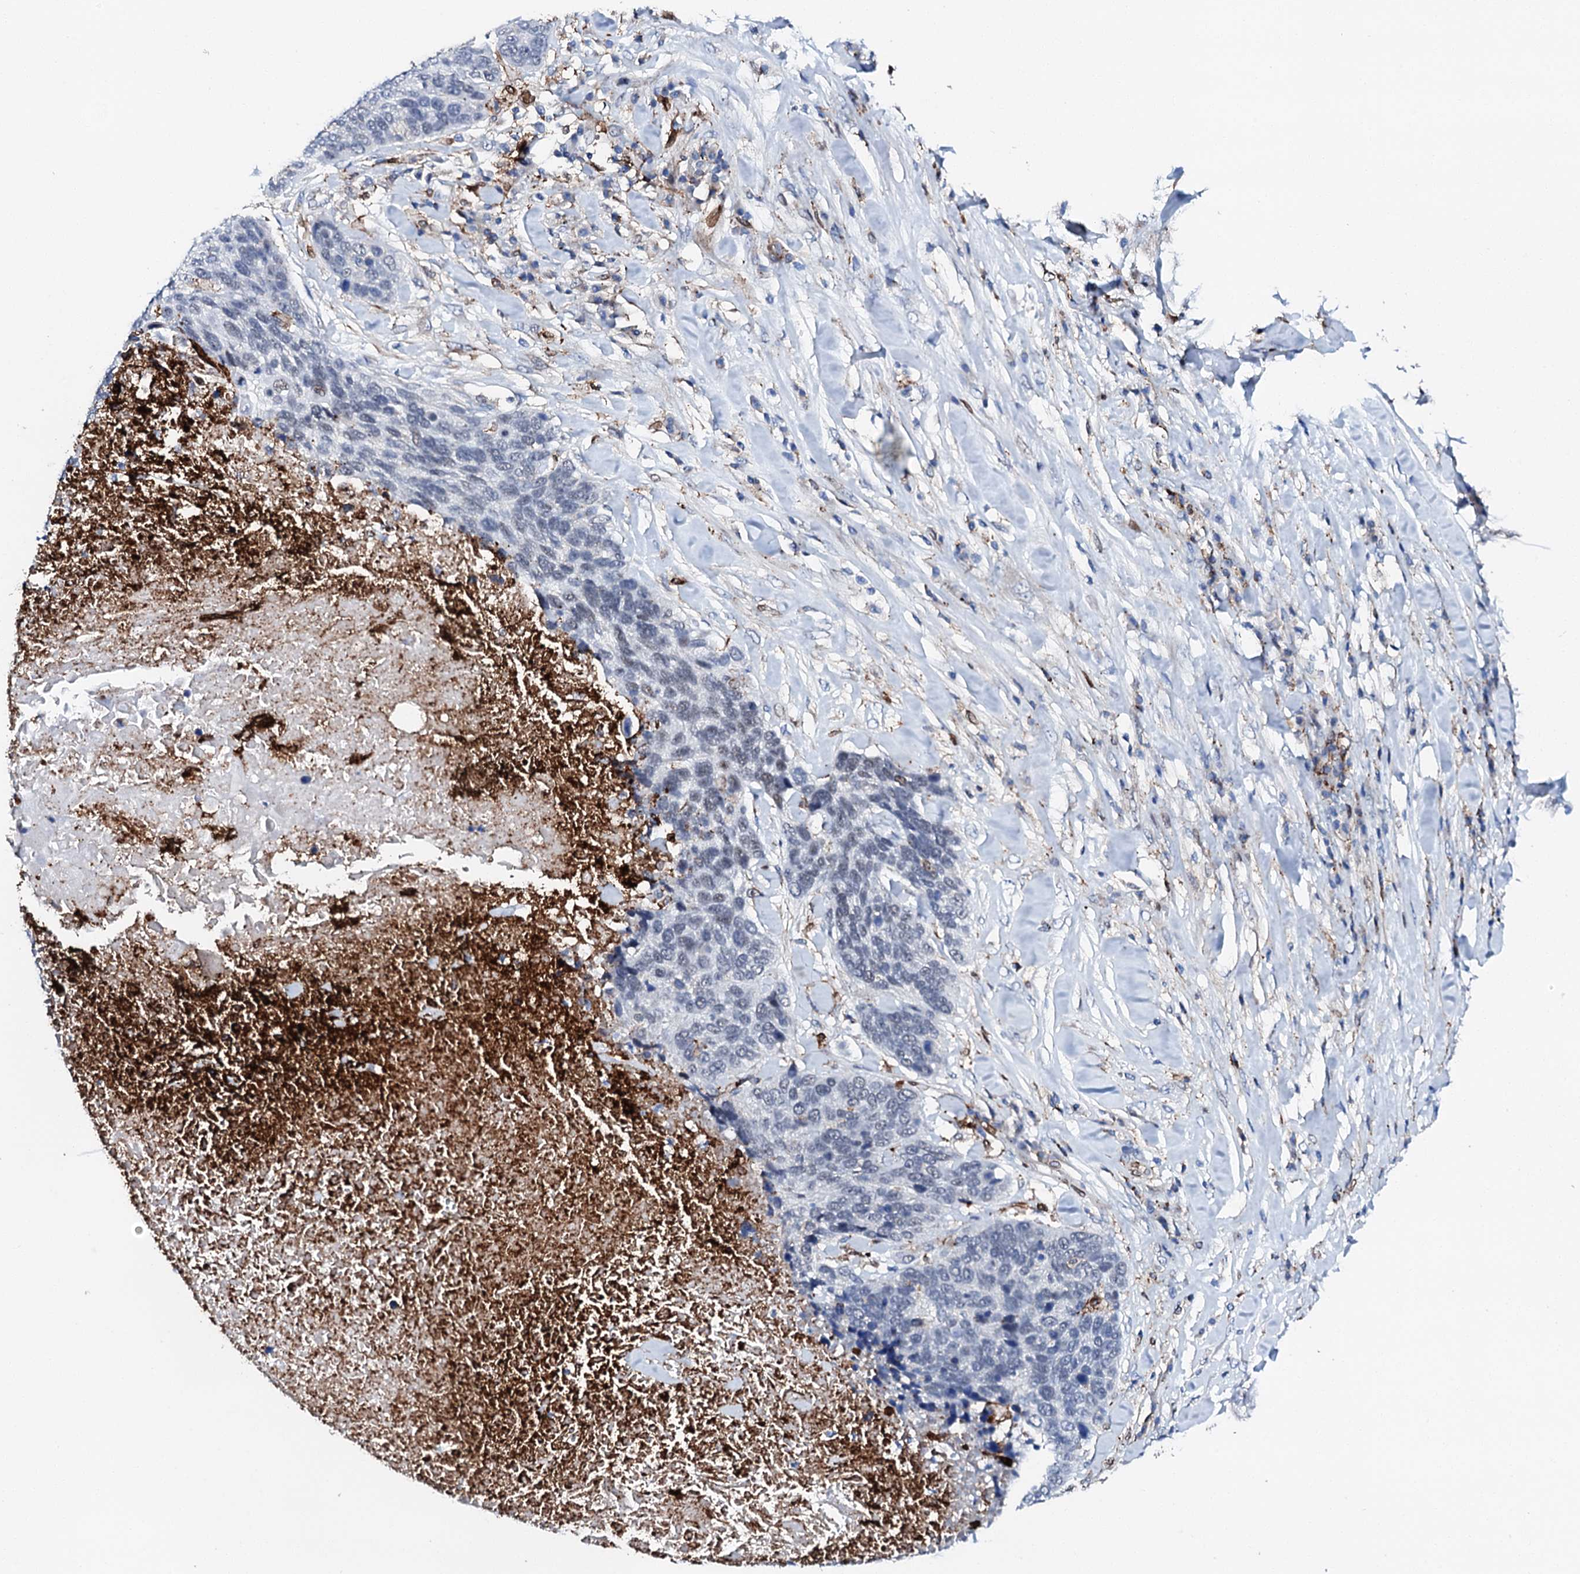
{"staining": {"intensity": "negative", "quantity": "none", "location": "none"}, "tissue": "lung cancer", "cell_type": "Tumor cells", "image_type": "cancer", "snomed": [{"axis": "morphology", "description": "Squamous cell carcinoma, NOS"}, {"axis": "topography", "description": "Lung"}], "caption": "A high-resolution micrograph shows immunohistochemistry (IHC) staining of lung cancer (squamous cell carcinoma), which demonstrates no significant expression in tumor cells.", "gene": "MED13L", "patient": {"sex": "male", "age": 66}}